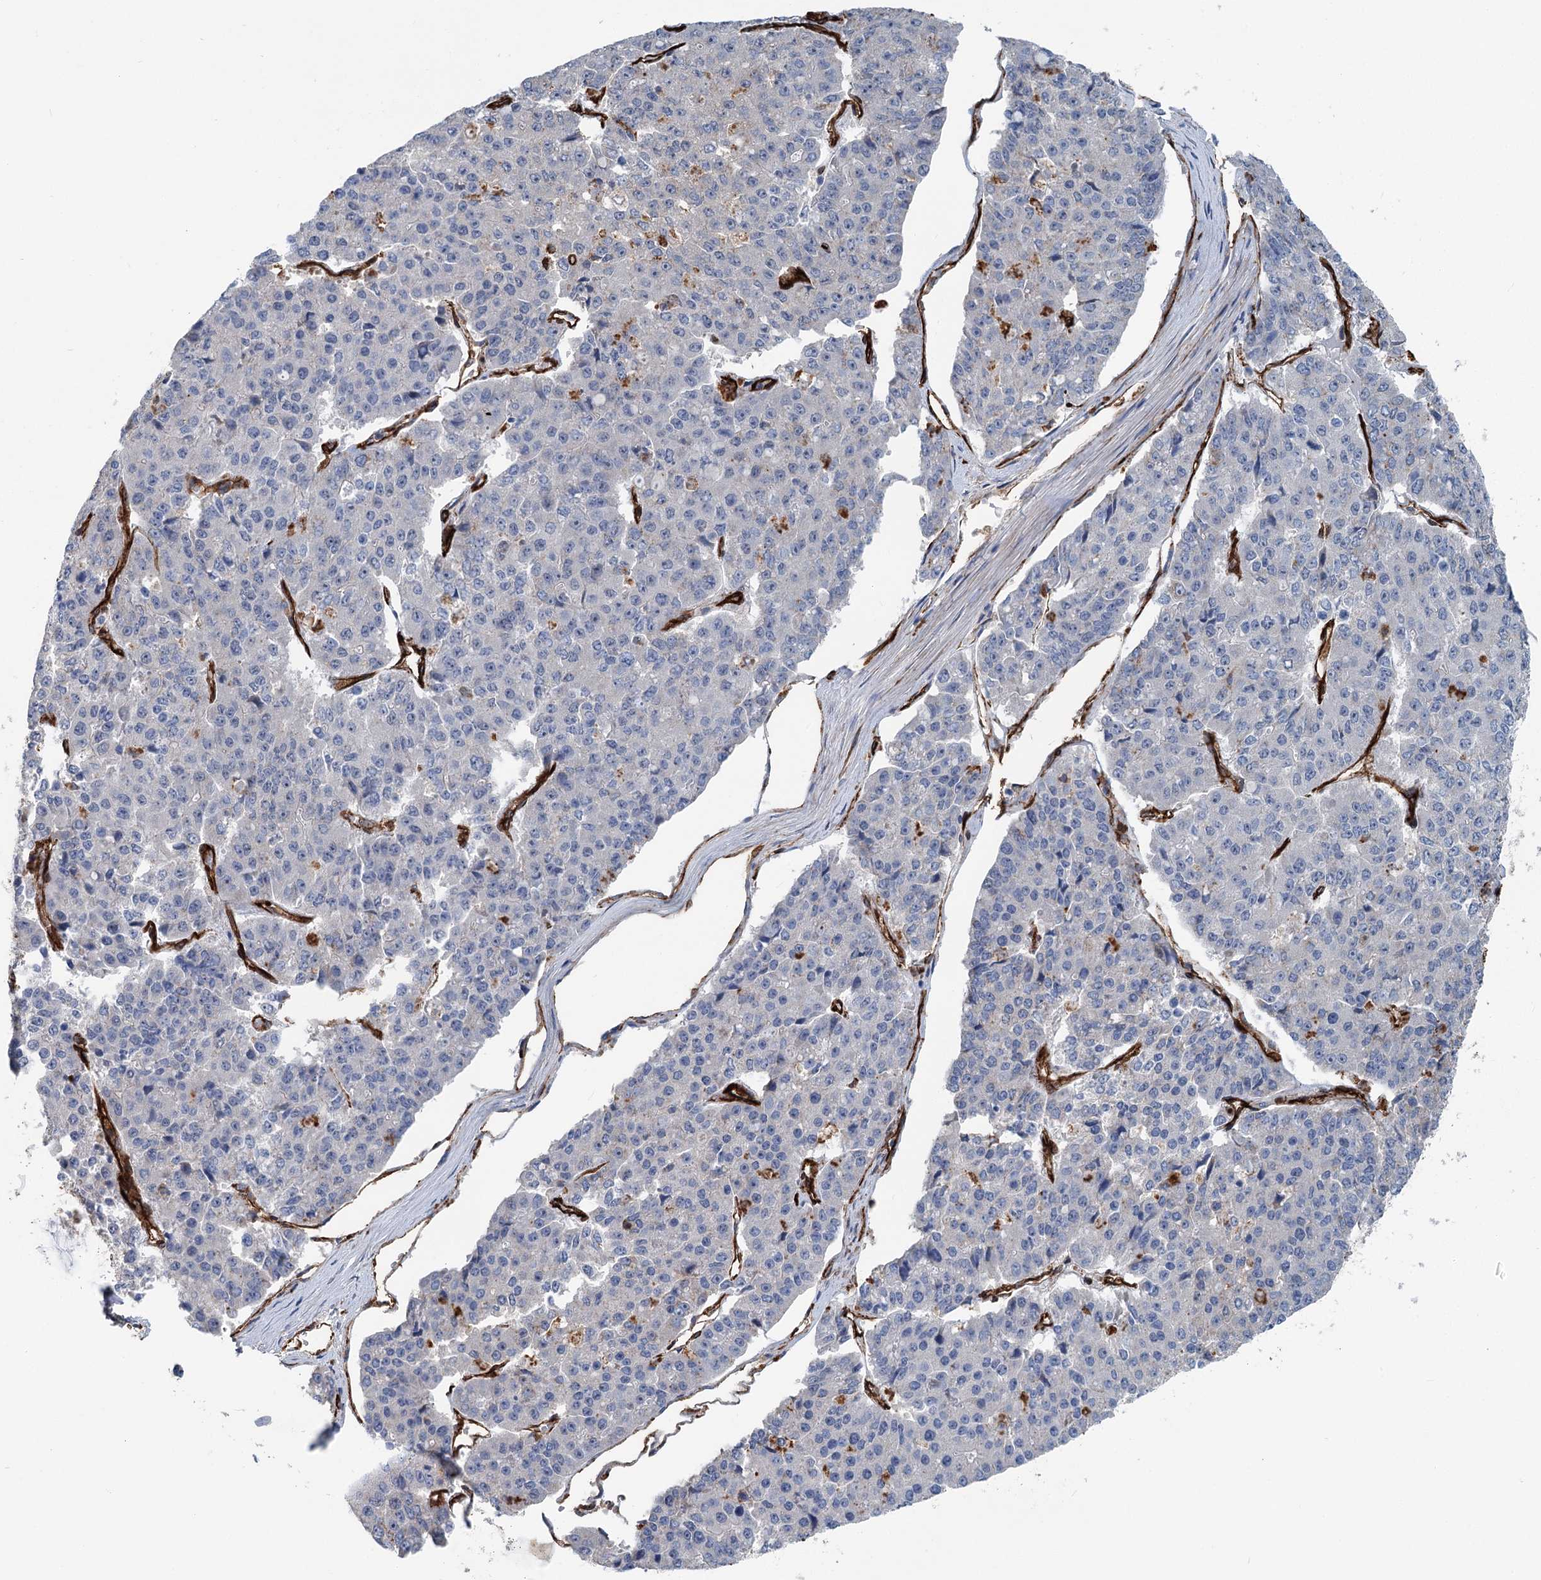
{"staining": {"intensity": "negative", "quantity": "none", "location": "none"}, "tissue": "pancreatic cancer", "cell_type": "Tumor cells", "image_type": "cancer", "snomed": [{"axis": "morphology", "description": "Adenocarcinoma, NOS"}, {"axis": "topography", "description": "Pancreas"}], "caption": "Adenocarcinoma (pancreatic) stained for a protein using IHC shows no staining tumor cells.", "gene": "IQSEC1", "patient": {"sex": "male", "age": 50}}